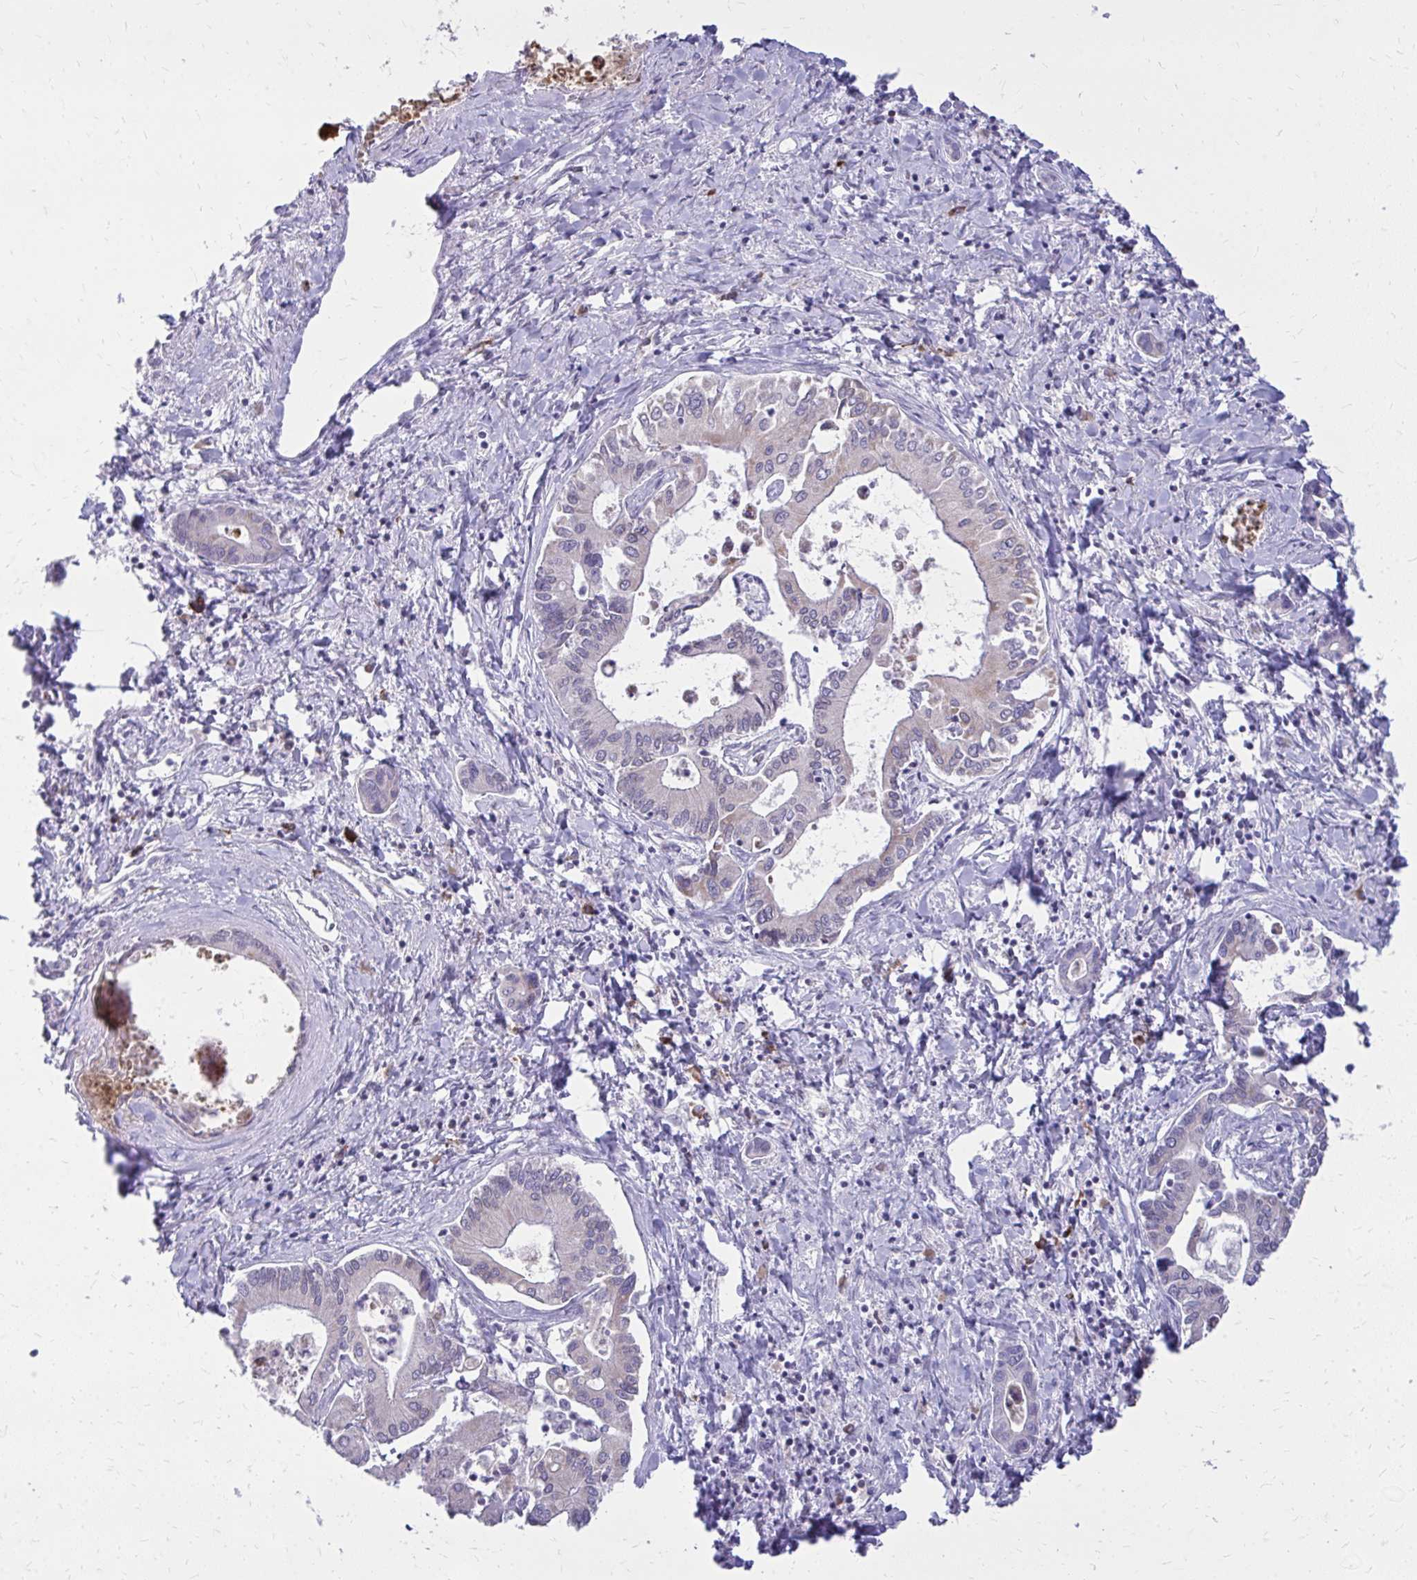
{"staining": {"intensity": "negative", "quantity": "none", "location": "none"}, "tissue": "liver cancer", "cell_type": "Tumor cells", "image_type": "cancer", "snomed": [{"axis": "morphology", "description": "Cholangiocarcinoma"}, {"axis": "topography", "description": "Liver"}], "caption": "Human cholangiocarcinoma (liver) stained for a protein using immunohistochemistry demonstrates no positivity in tumor cells.", "gene": "RPS6KA2", "patient": {"sex": "male", "age": 66}}